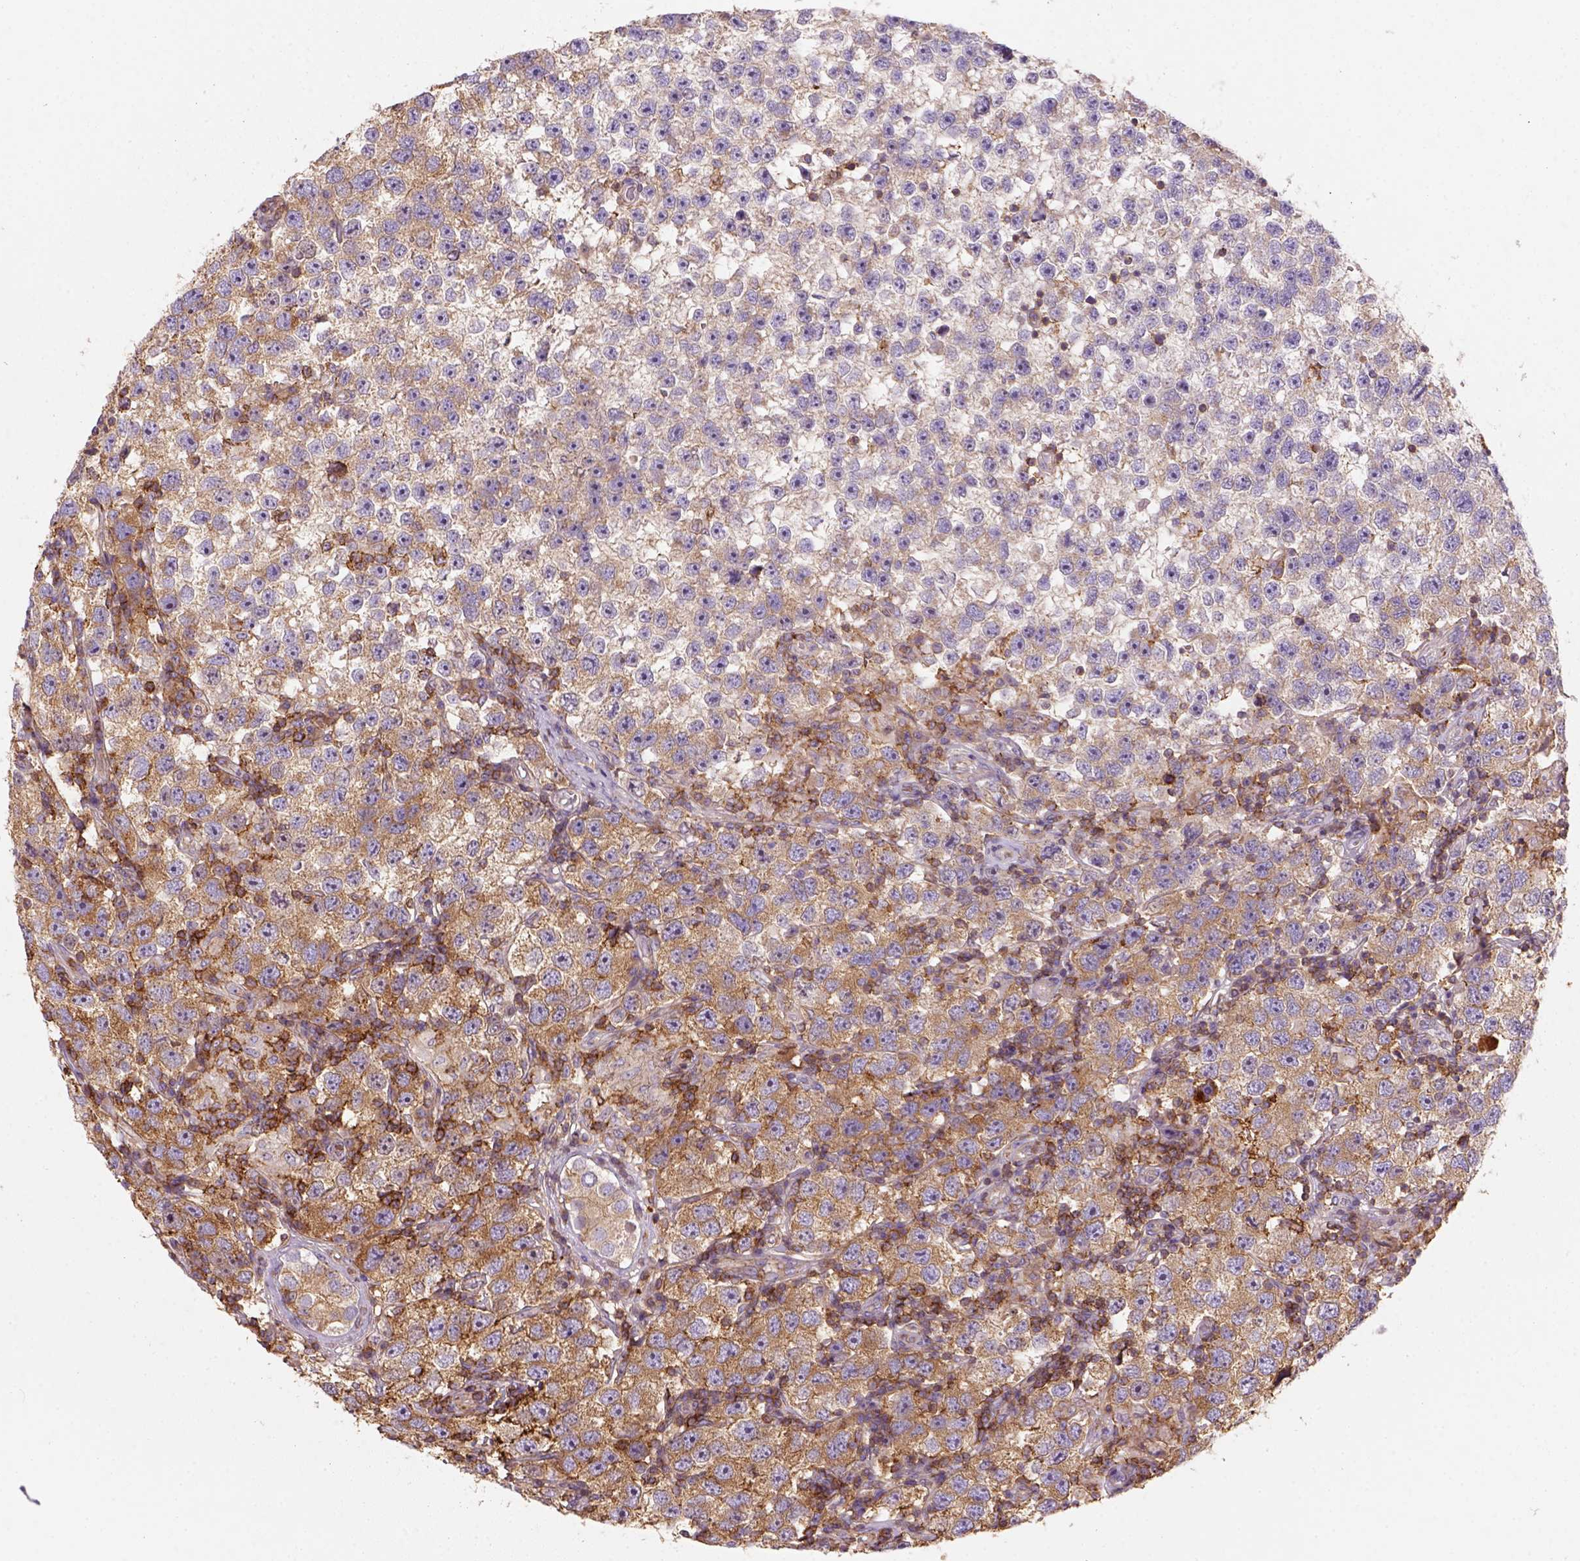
{"staining": {"intensity": "moderate", "quantity": ">75%", "location": "cytoplasmic/membranous"}, "tissue": "testis cancer", "cell_type": "Tumor cells", "image_type": "cancer", "snomed": [{"axis": "morphology", "description": "Seminoma, NOS"}, {"axis": "topography", "description": "Testis"}], "caption": "This is an image of IHC staining of testis cancer, which shows moderate positivity in the cytoplasmic/membranous of tumor cells.", "gene": "GPRC5D", "patient": {"sex": "male", "age": 26}}